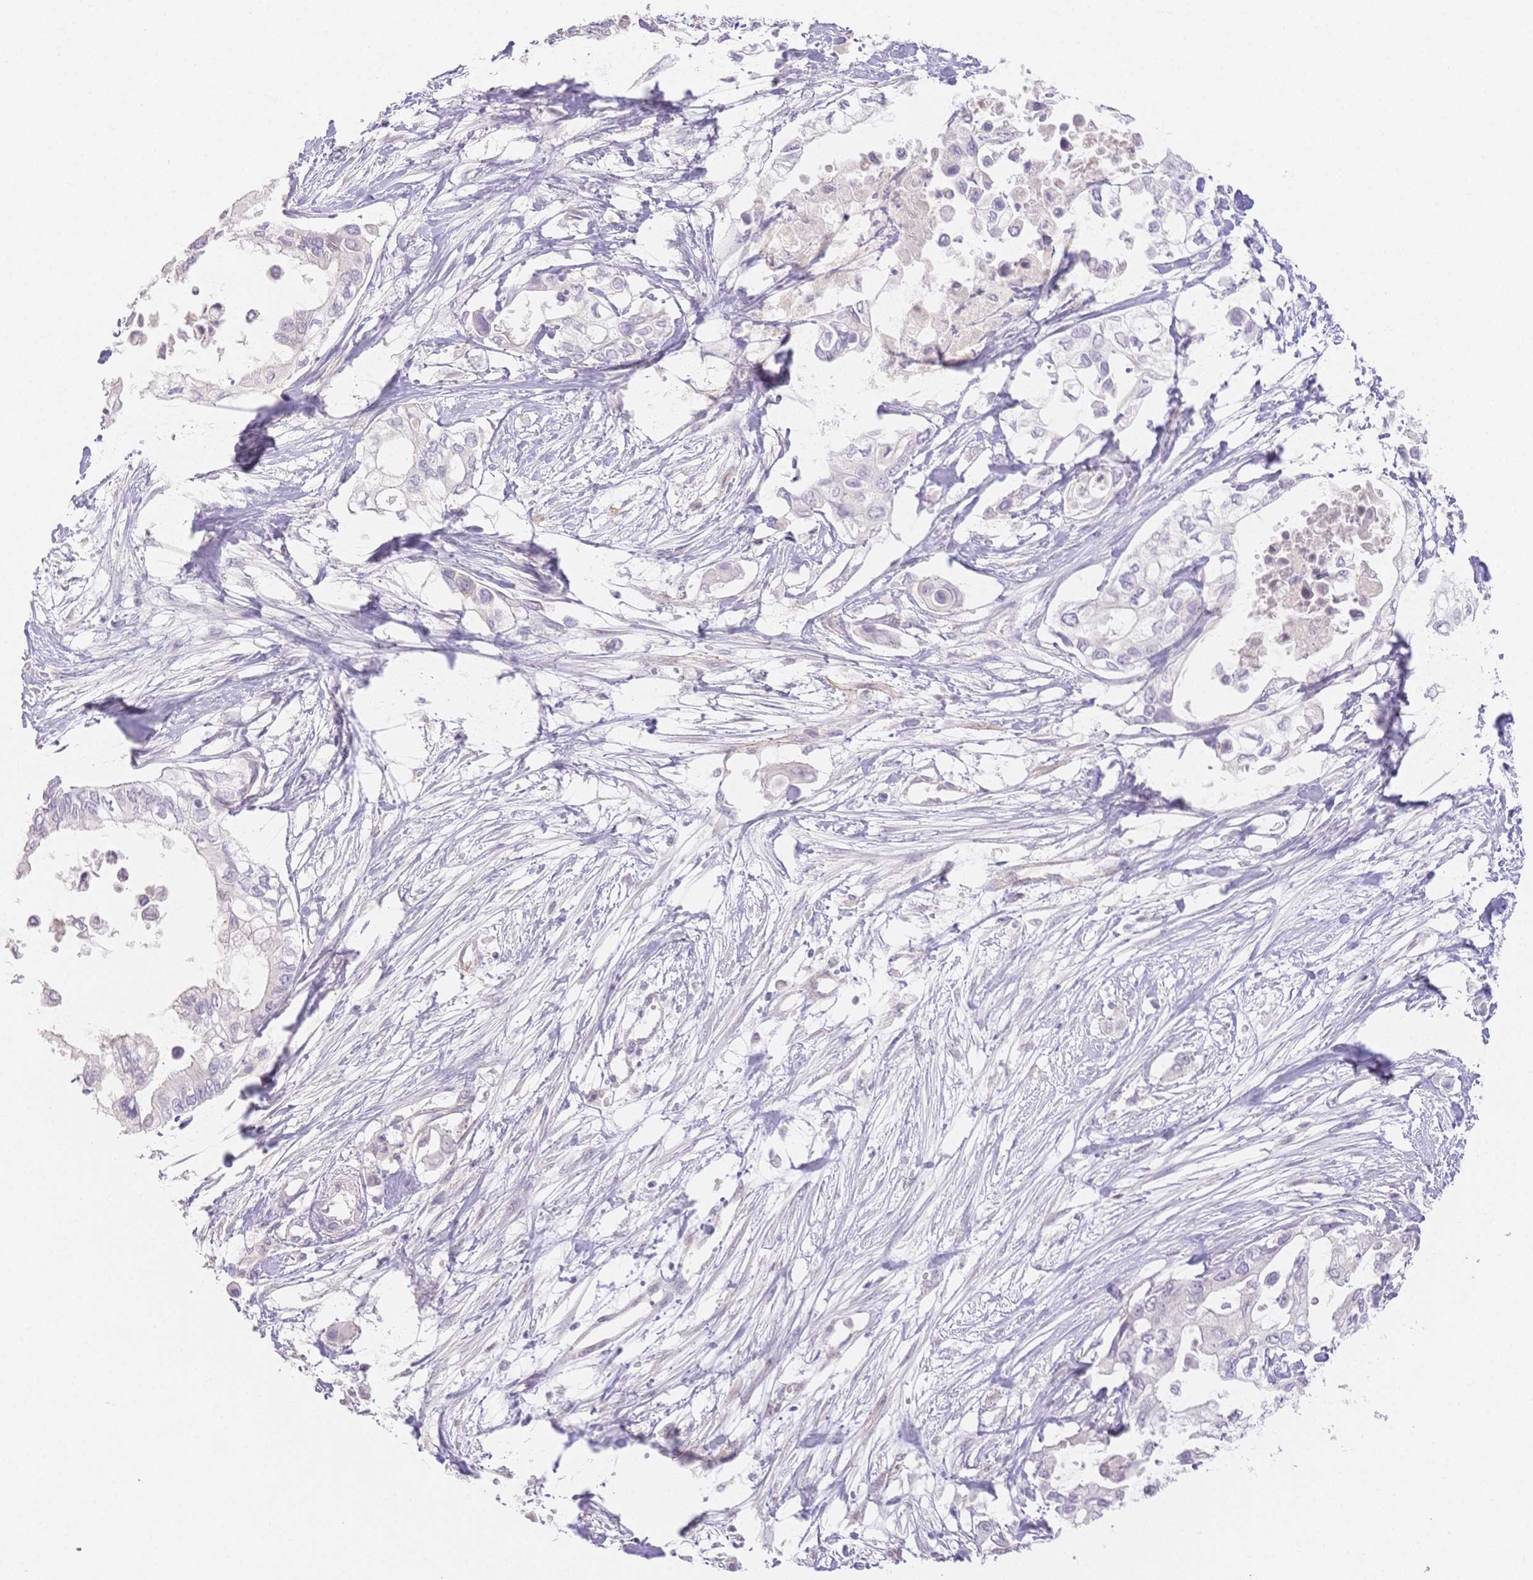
{"staining": {"intensity": "negative", "quantity": "none", "location": "none"}, "tissue": "pancreatic cancer", "cell_type": "Tumor cells", "image_type": "cancer", "snomed": [{"axis": "morphology", "description": "Adenocarcinoma, NOS"}, {"axis": "topography", "description": "Pancreas"}], "caption": "Pancreatic cancer was stained to show a protein in brown. There is no significant staining in tumor cells.", "gene": "SUV39H2", "patient": {"sex": "female", "age": 63}}